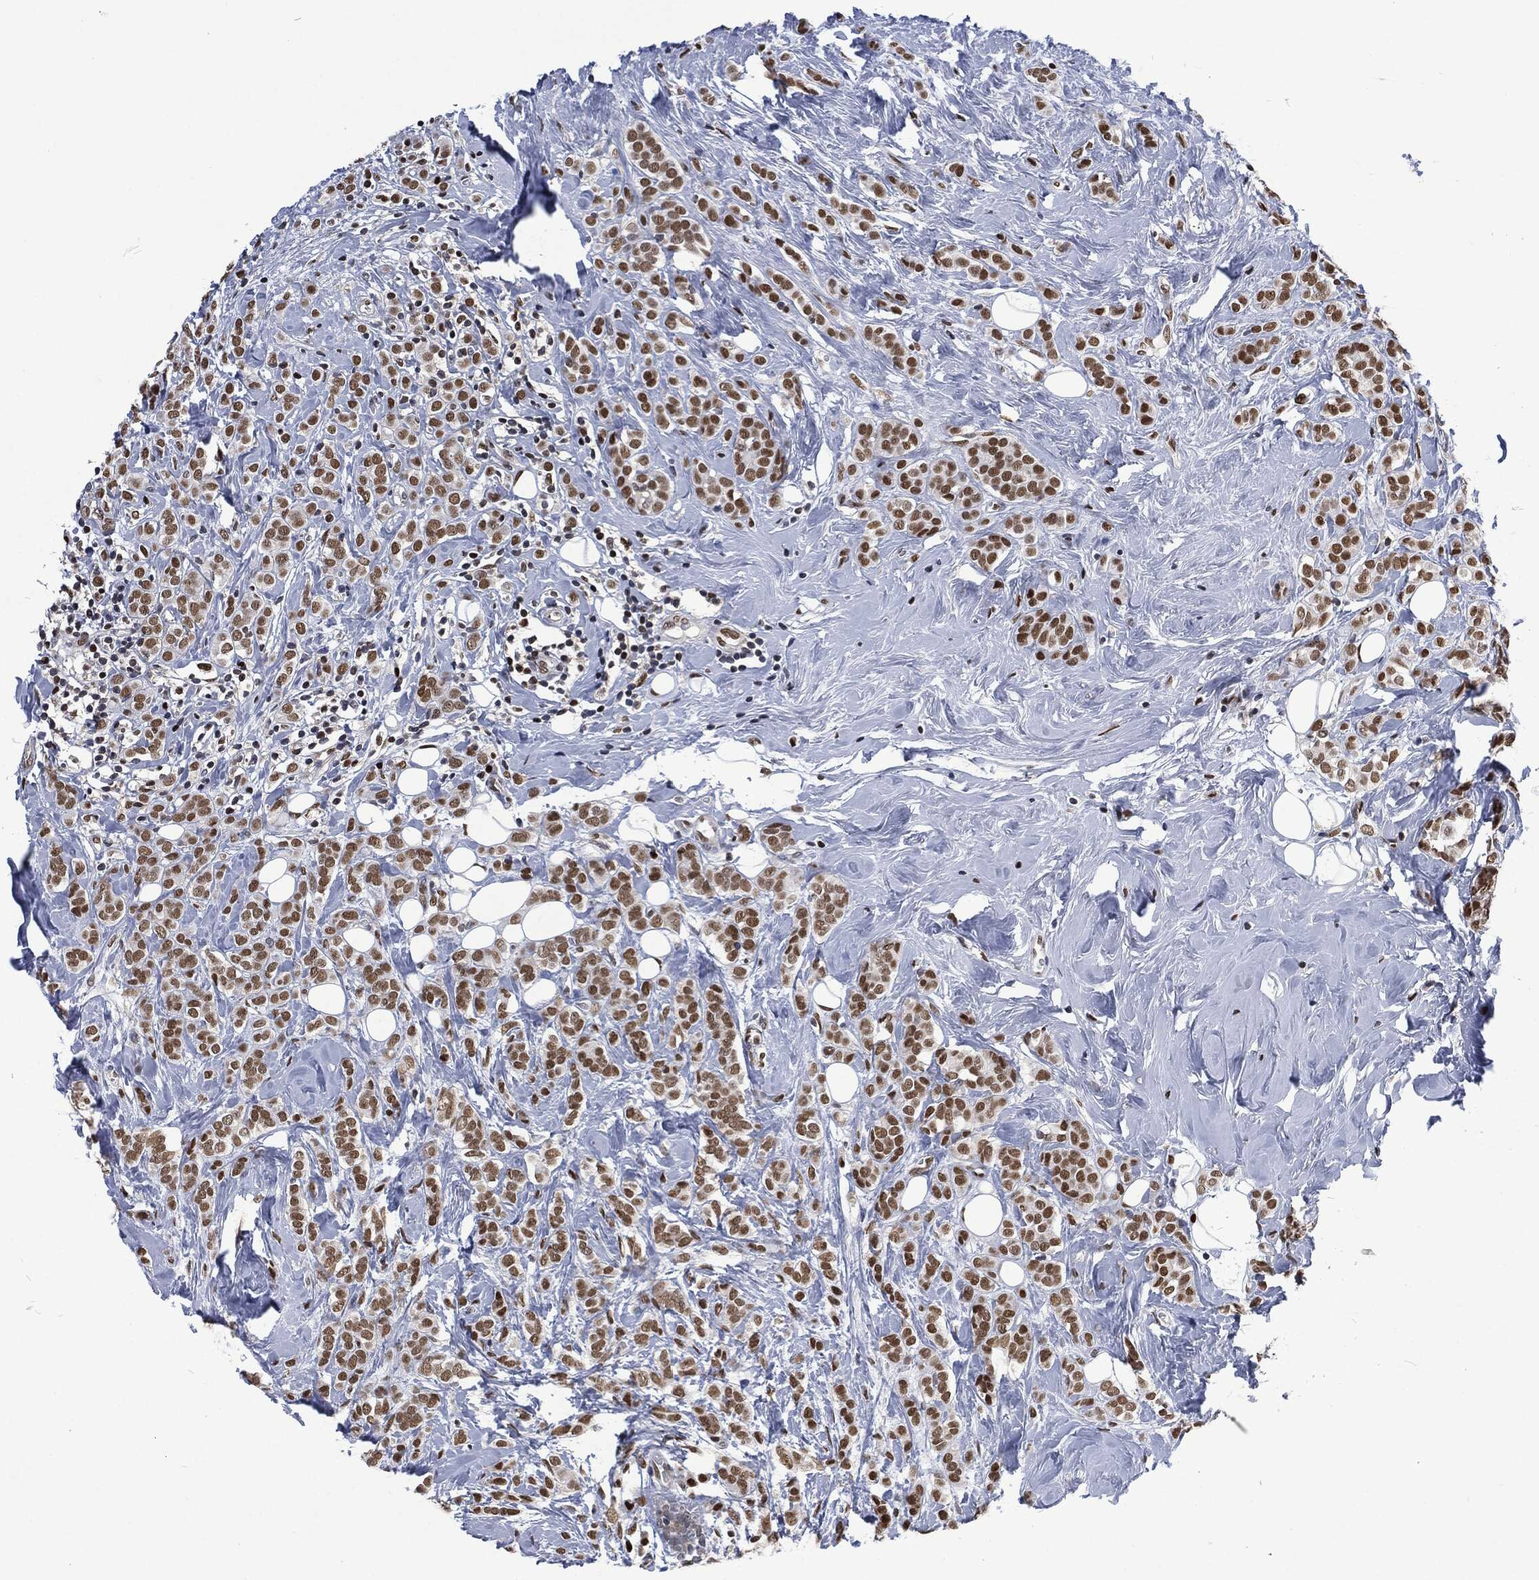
{"staining": {"intensity": "moderate", "quantity": "25%-75%", "location": "nuclear"}, "tissue": "breast cancer", "cell_type": "Tumor cells", "image_type": "cancer", "snomed": [{"axis": "morphology", "description": "Lobular carcinoma"}, {"axis": "topography", "description": "Breast"}], "caption": "Breast cancer (lobular carcinoma) stained with a protein marker demonstrates moderate staining in tumor cells.", "gene": "DCPS", "patient": {"sex": "female", "age": 49}}